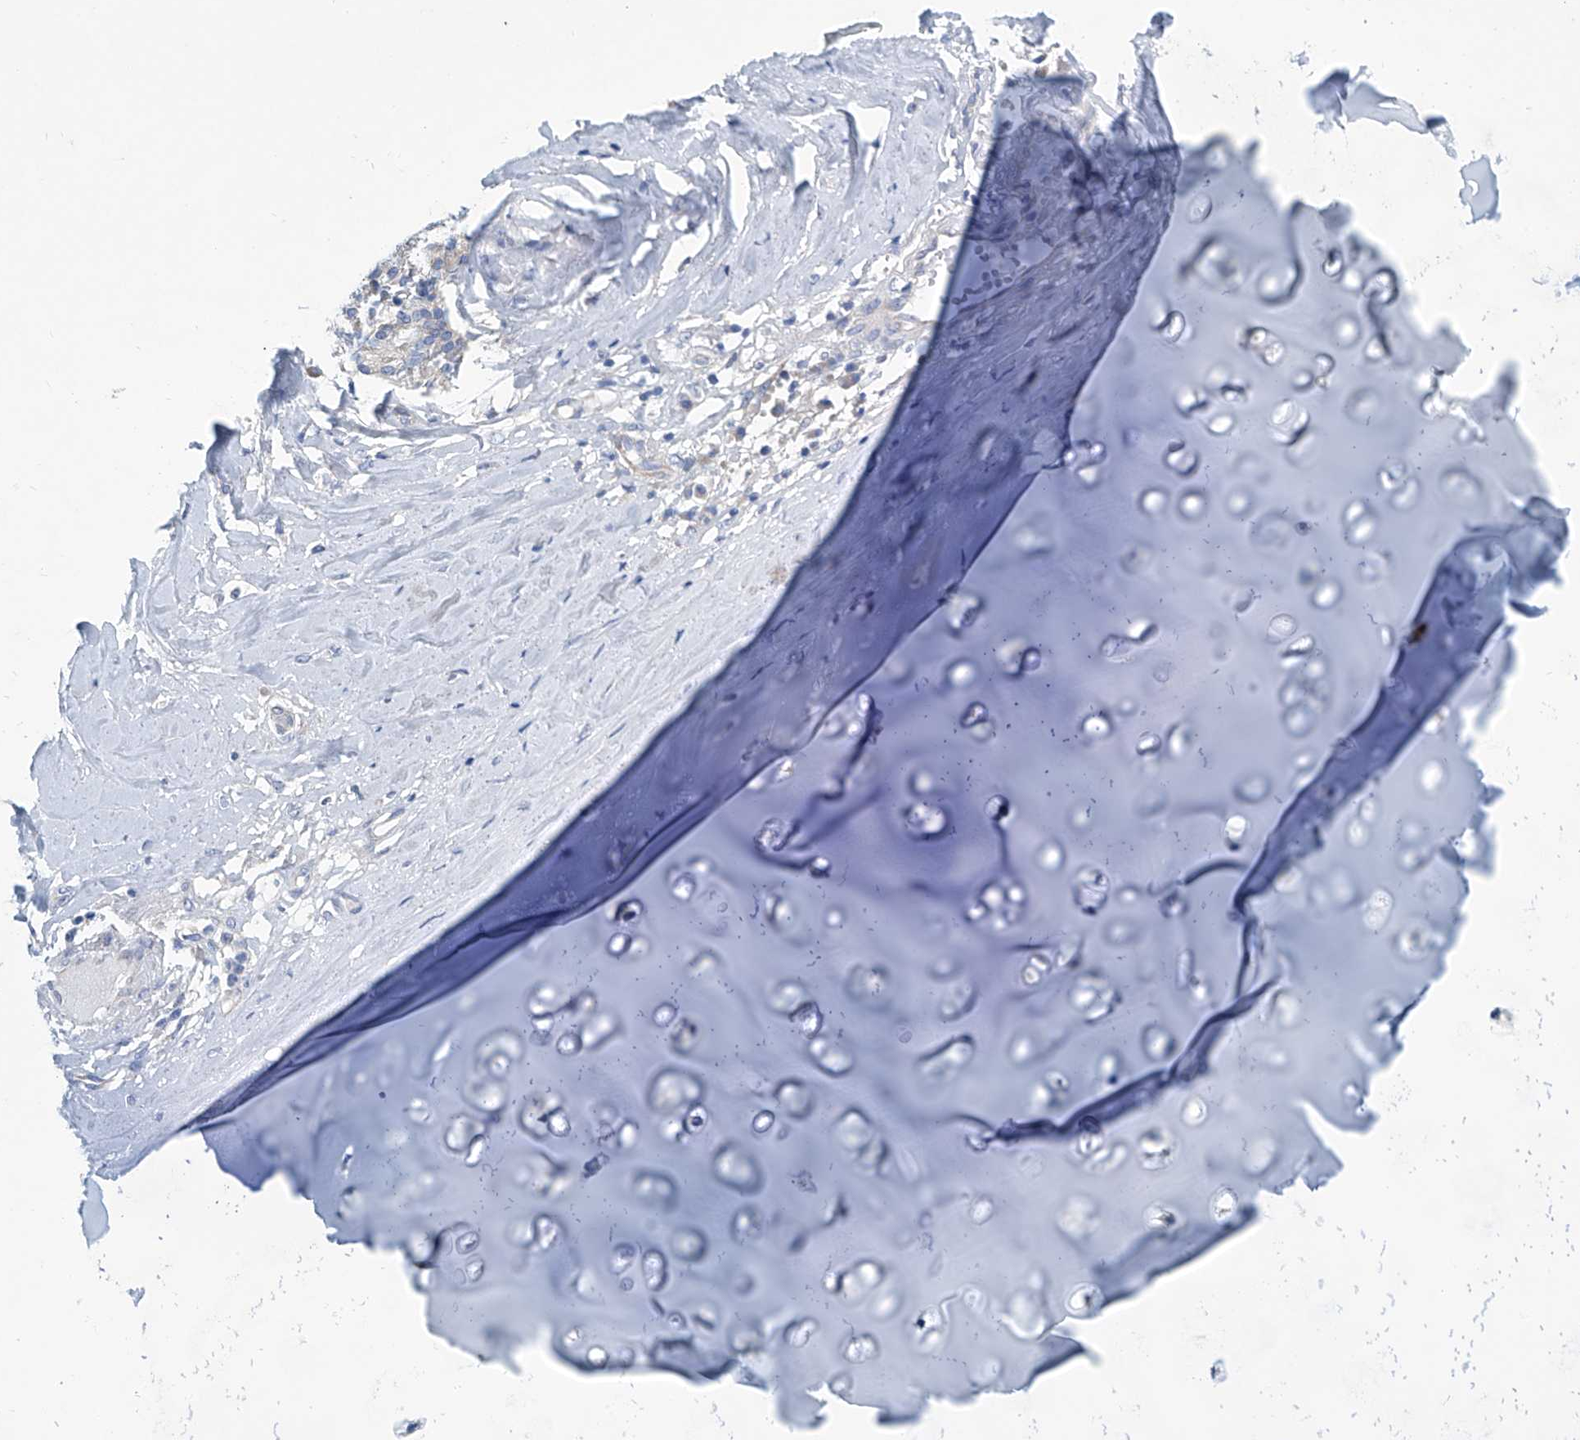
{"staining": {"intensity": "negative", "quantity": "none", "location": "none"}, "tissue": "adipose tissue", "cell_type": "Adipocytes", "image_type": "normal", "snomed": [{"axis": "morphology", "description": "Normal tissue, NOS"}, {"axis": "morphology", "description": "Basal cell carcinoma"}, {"axis": "topography", "description": "Cartilage tissue"}, {"axis": "topography", "description": "Nasopharynx"}, {"axis": "topography", "description": "Oral tissue"}], "caption": "This is an immunohistochemistry micrograph of normal human adipose tissue. There is no staining in adipocytes.", "gene": "ZNF519", "patient": {"sex": "female", "age": 77}}